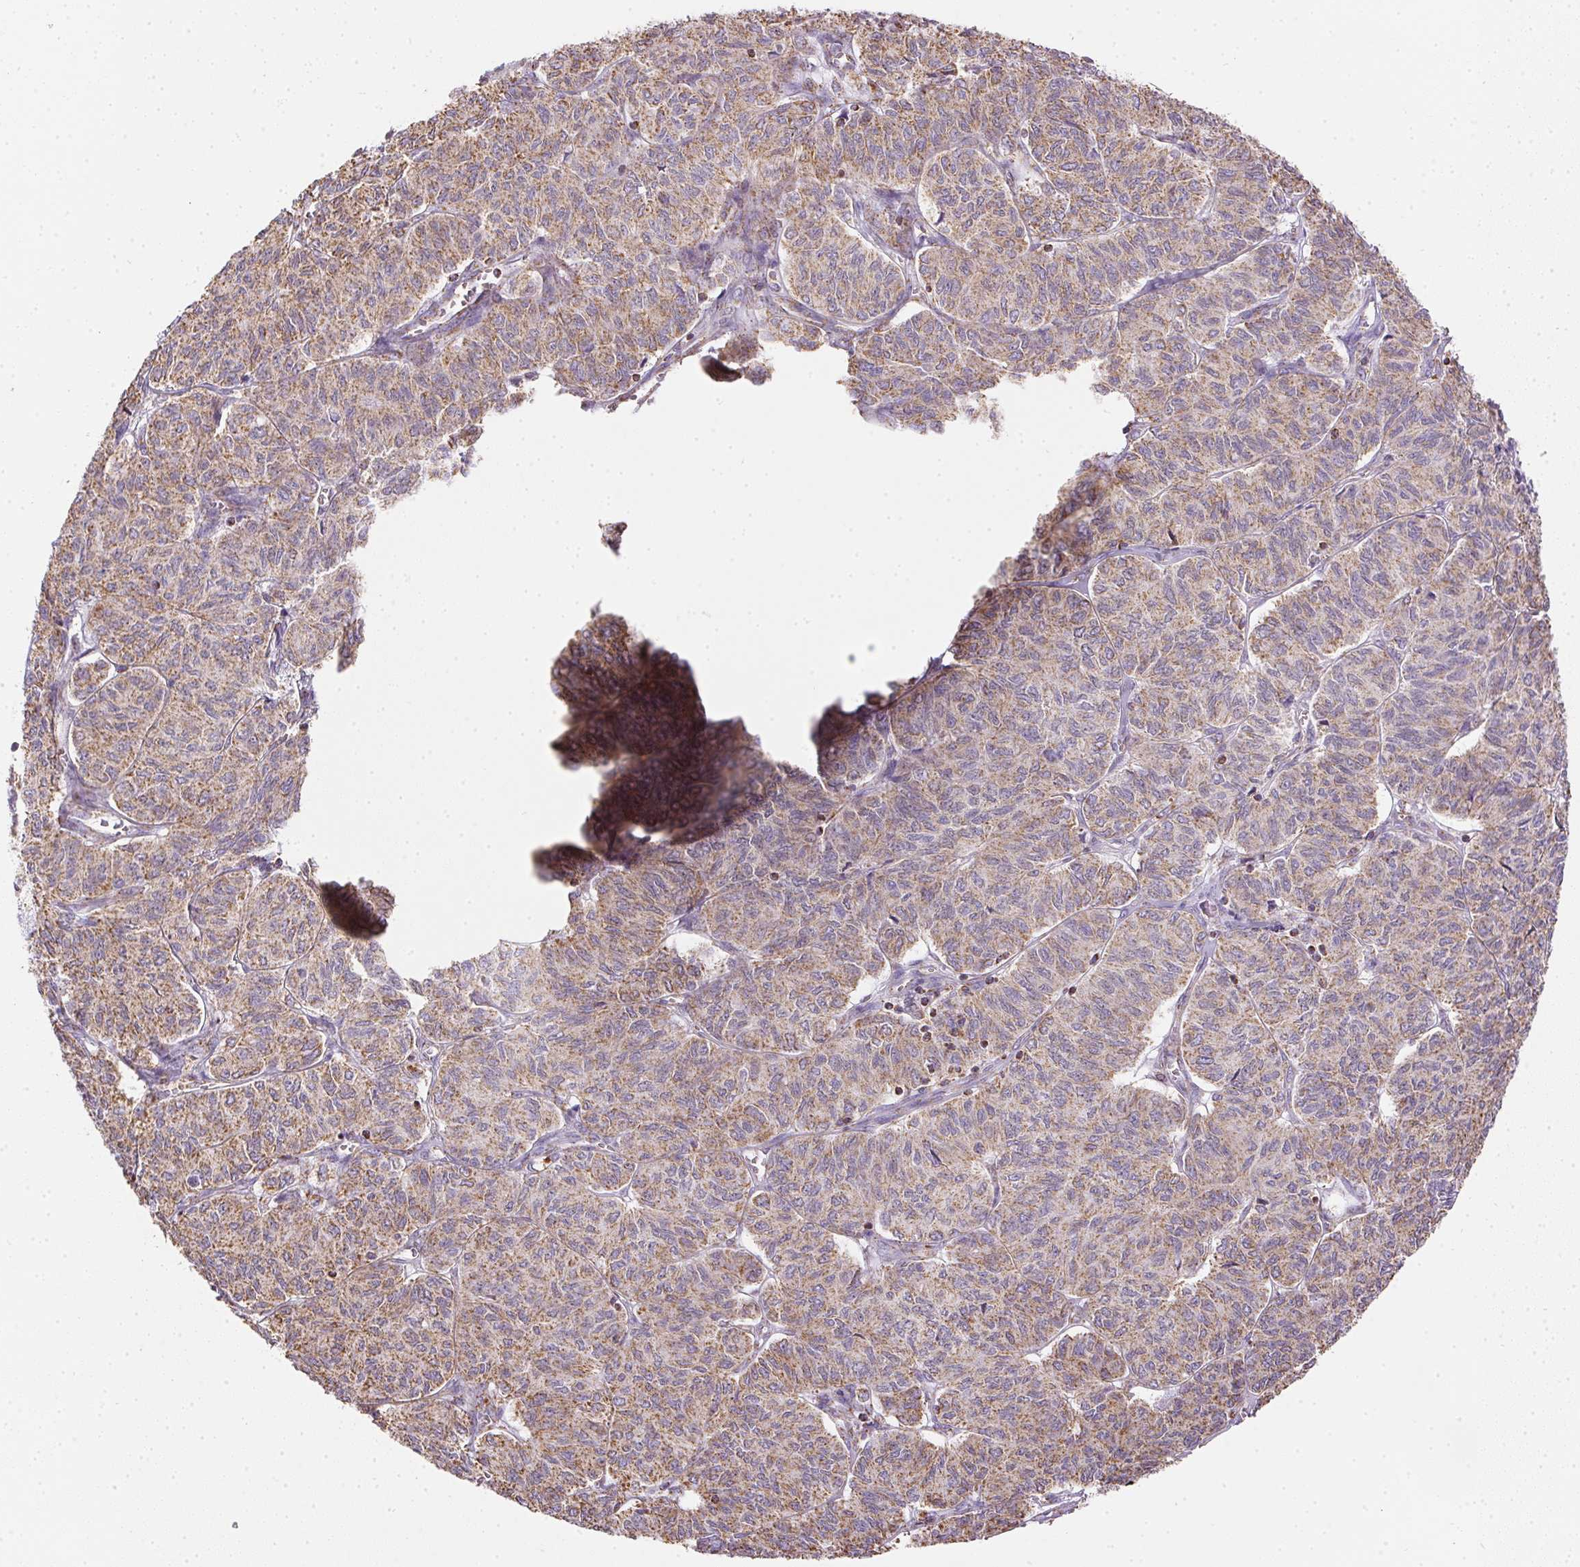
{"staining": {"intensity": "moderate", "quantity": ">75%", "location": "cytoplasmic/membranous"}, "tissue": "ovarian cancer", "cell_type": "Tumor cells", "image_type": "cancer", "snomed": [{"axis": "morphology", "description": "Carcinoma, endometroid"}, {"axis": "topography", "description": "Ovary"}], "caption": "The image shows a brown stain indicating the presence of a protein in the cytoplasmic/membranous of tumor cells in ovarian endometroid carcinoma. (brown staining indicates protein expression, while blue staining denotes nuclei).", "gene": "MAPK11", "patient": {"sex": "female", "age": 80}}